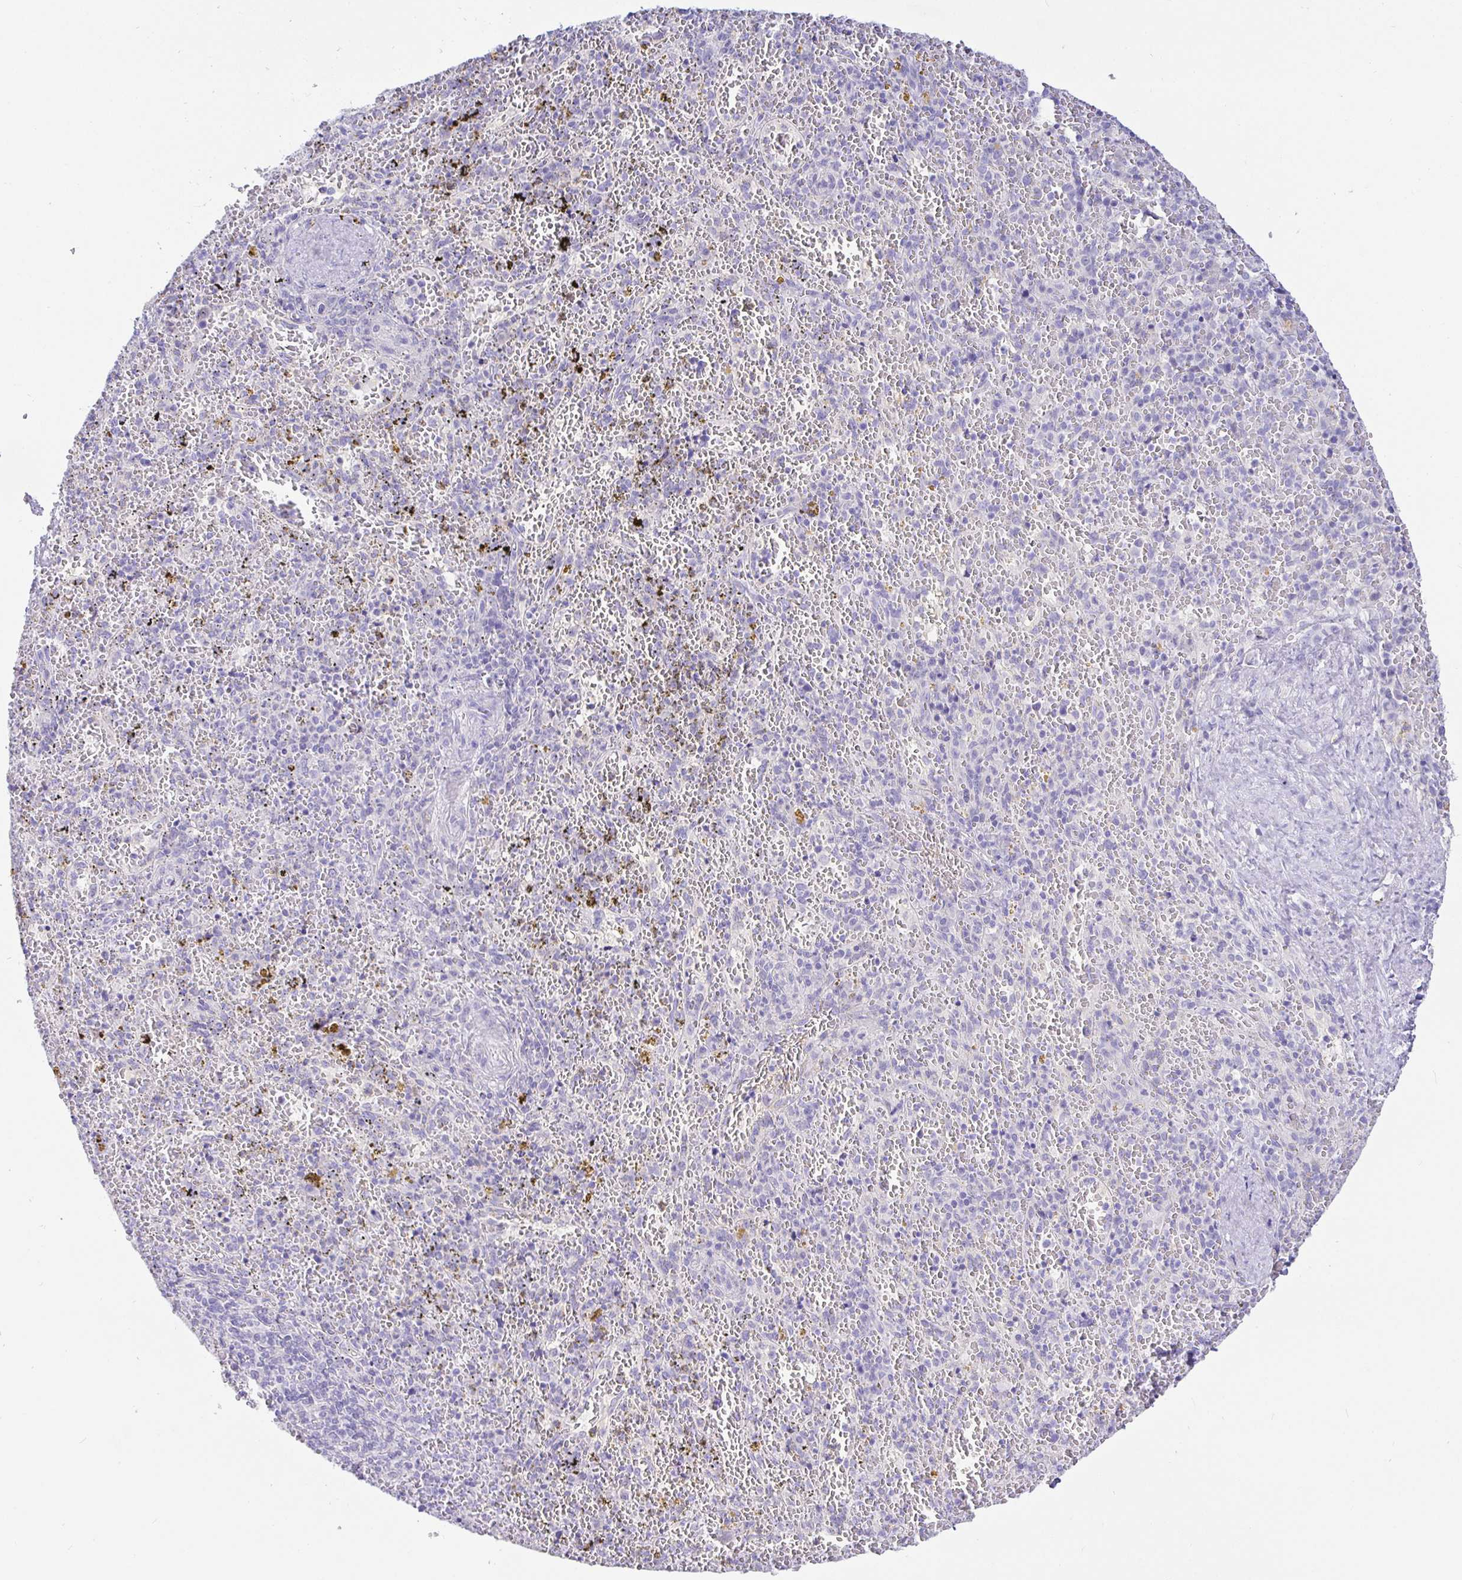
{"staining": {"intensity": "negative", "quantity": "none", "location": "none"}, "tissue": "spleen", "cell_type": "Cells in red pulp", "image_type": "normal", "snomed": [{"axis": "morphology", "description": "Normal tissue, NOS"}, {"axis": "topography", "description": "Spleen"}], "caption": "IHC of unremarkable spleen shows no staining in cells in red pulp.", "gene": "TPTE", "patient": {"sex": "female", "age": 50}}